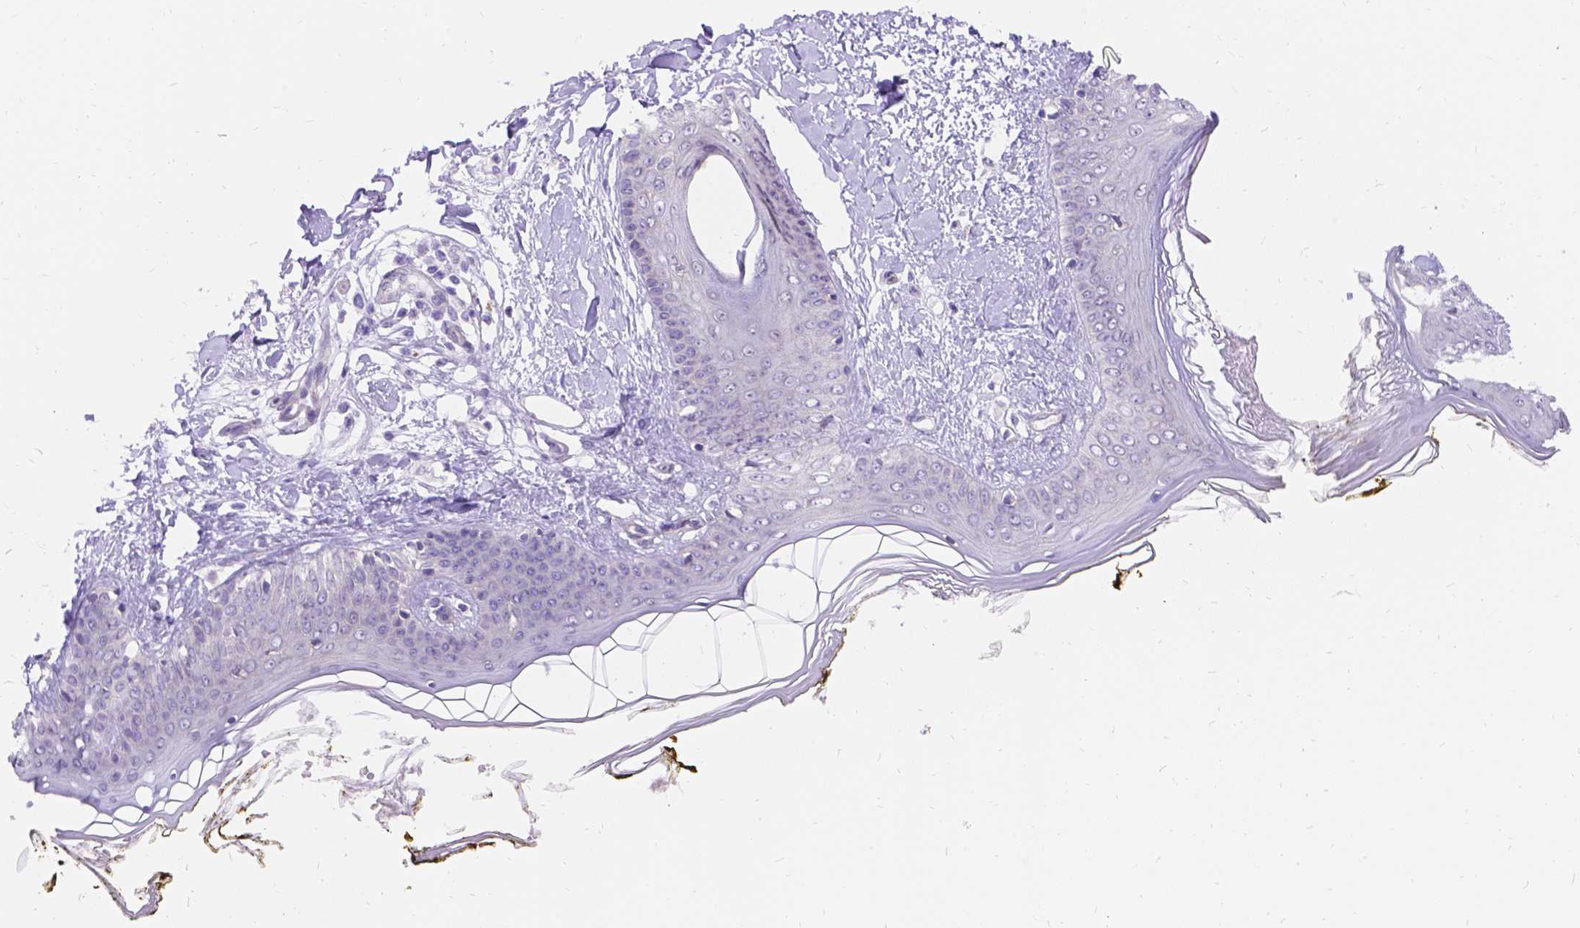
{"staining": {"intensity": "negative", "quantity": "none", "location": "none"}, "tissue": "skin", "cell_type": "Fibroblasts", "image_type": "normal", "snomed": [{"axis": "morphology", "description": "Normal tissue, NOS"}, {"axis": "topography", "description": "Skin"}], "caption": "DAB immunohistochemical staining of unremarkable human skin exhibits no significant positivity in fibroblasts.", "gene": "PALS1", "patient": {"sex": "female", "age": 34}}